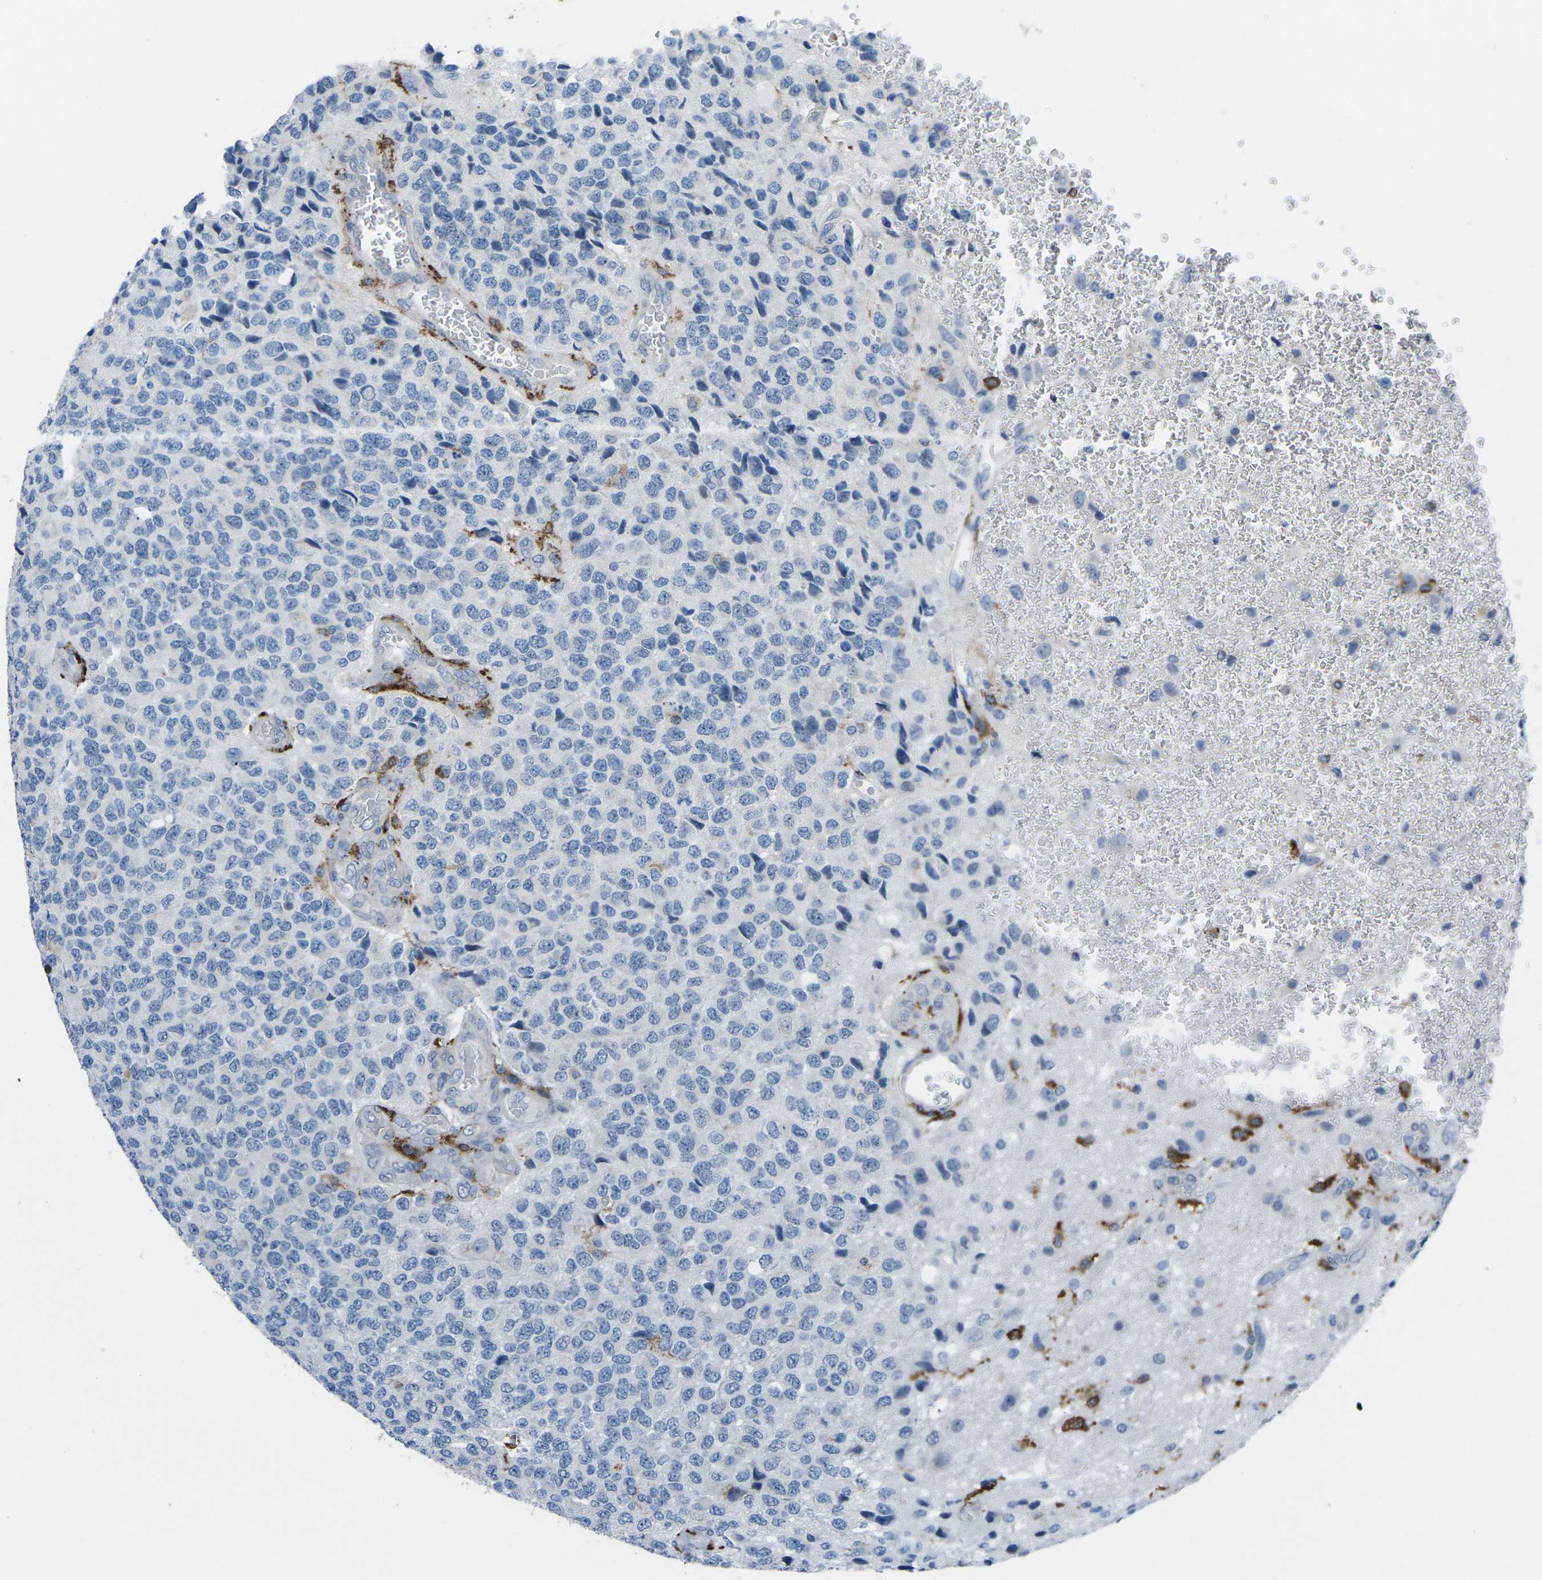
{"staining": {"intensity": "negative", "quantity": "none", "location": "none"}, "tissue": "glioma", "cell_type": "Tumor cells", "image_type": "cancer", "snomed": [{"axis": "morphology", "description": "Glioma, malignant, High grade"}, {"axis": "topography", "description": "pancreas cauda"}], "caption": "Malignant glioma (high-grade) was stained to show a protein in brown. There is no significant staining in tumor cells.", "gene": "PTPN1", "patient": {"sex": "male", "age": 60}}